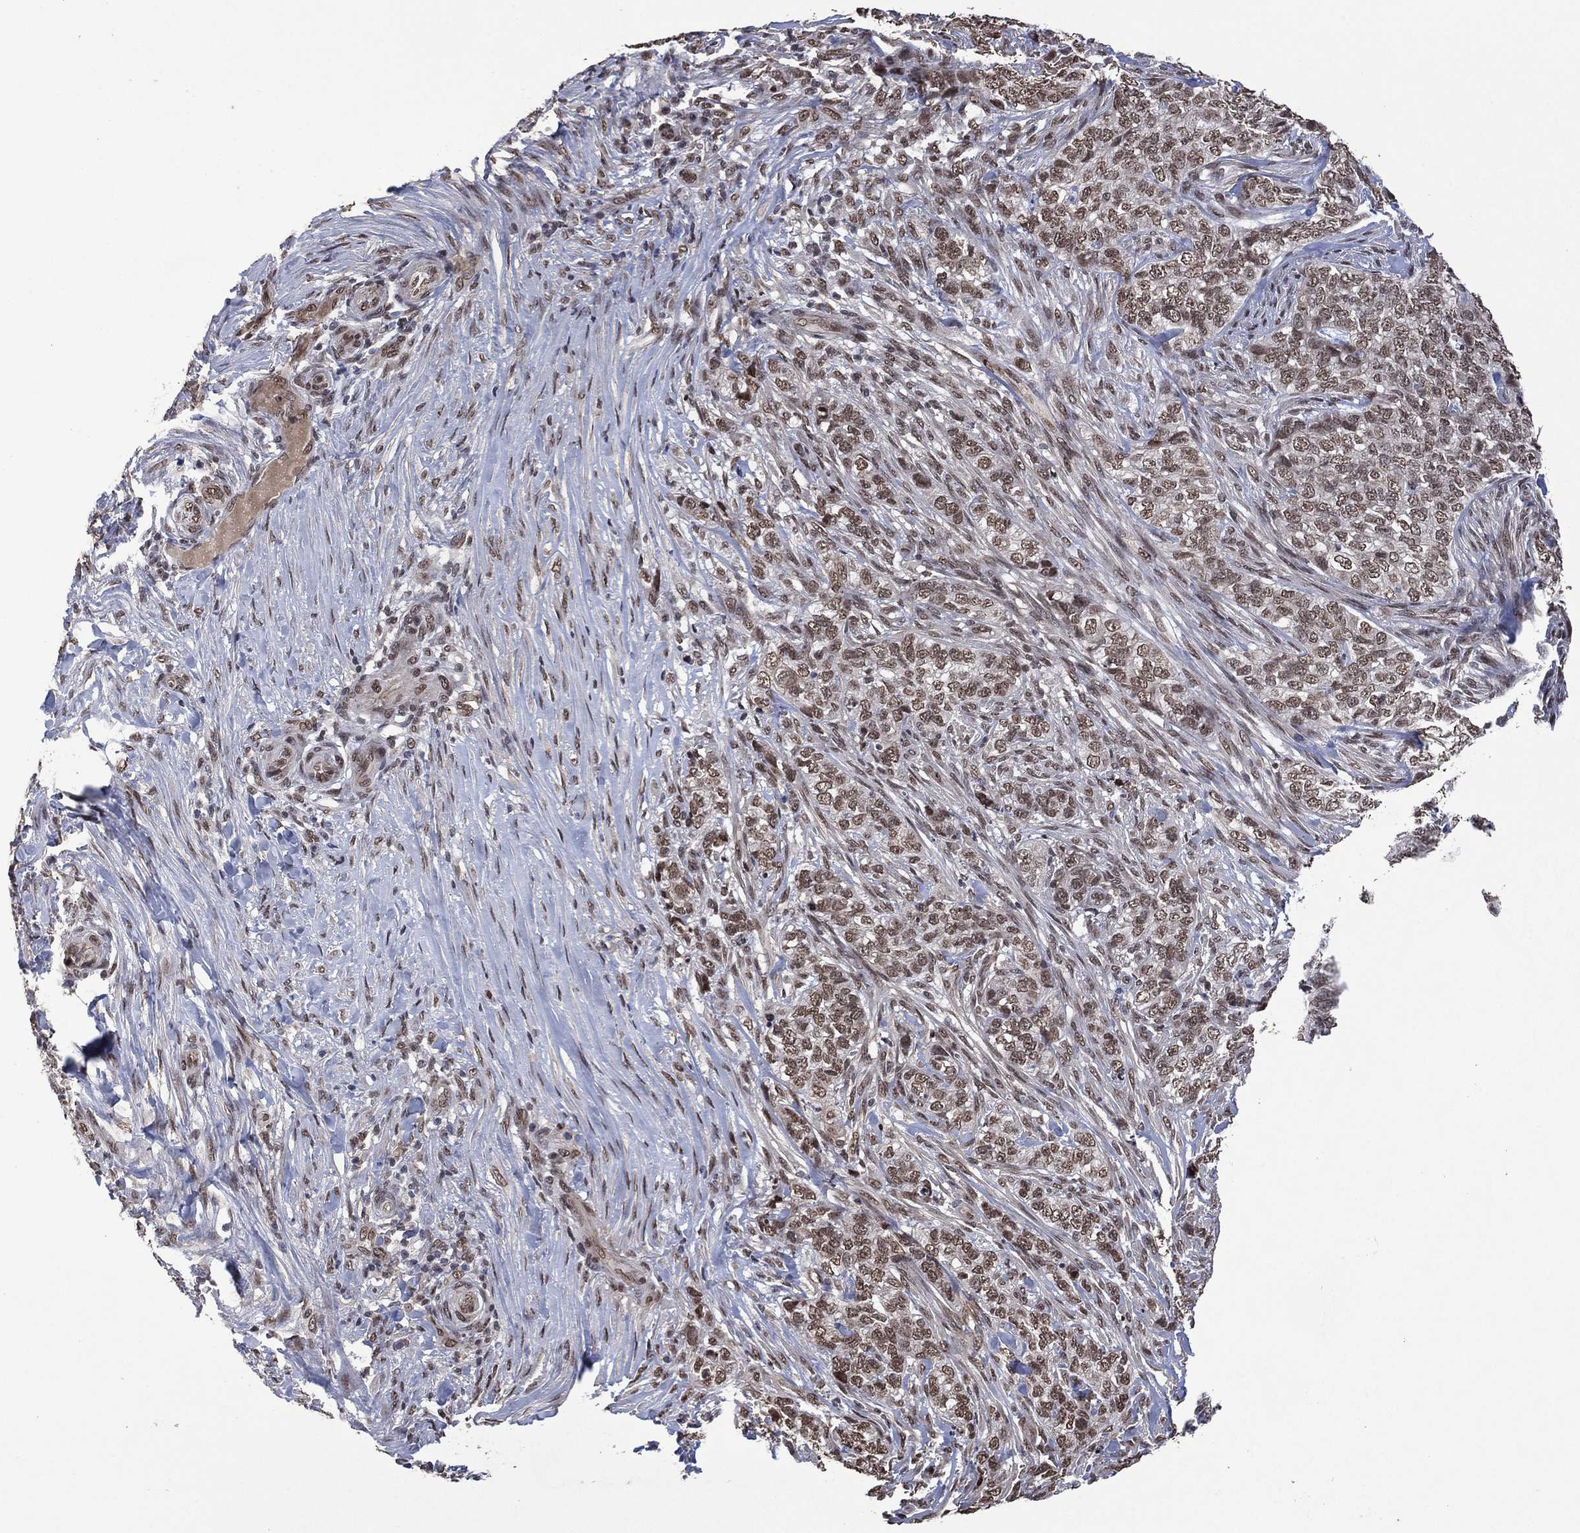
{"staining": {"intensity": "weak", "quantity": ">75%", "location": "nuclear"}, "tissue": "skin cancer", "cell_type": "Tumor cells", "image_type": "cancer", "snomed": [{"axis": "morphology", "description": "Basal cell carcinoma"}, {"axis": "topography", "description": "Skin"}], "caption": "A high-resolution photomicrograph shows immunohistochemistry (IHC) staining of skin basal cell carcinoma, which reveals weak nuclear positivity in approximately >75% of tumor cells.", "gene": "EHMT1", "patient": {"sex": "female", "age": 69}}